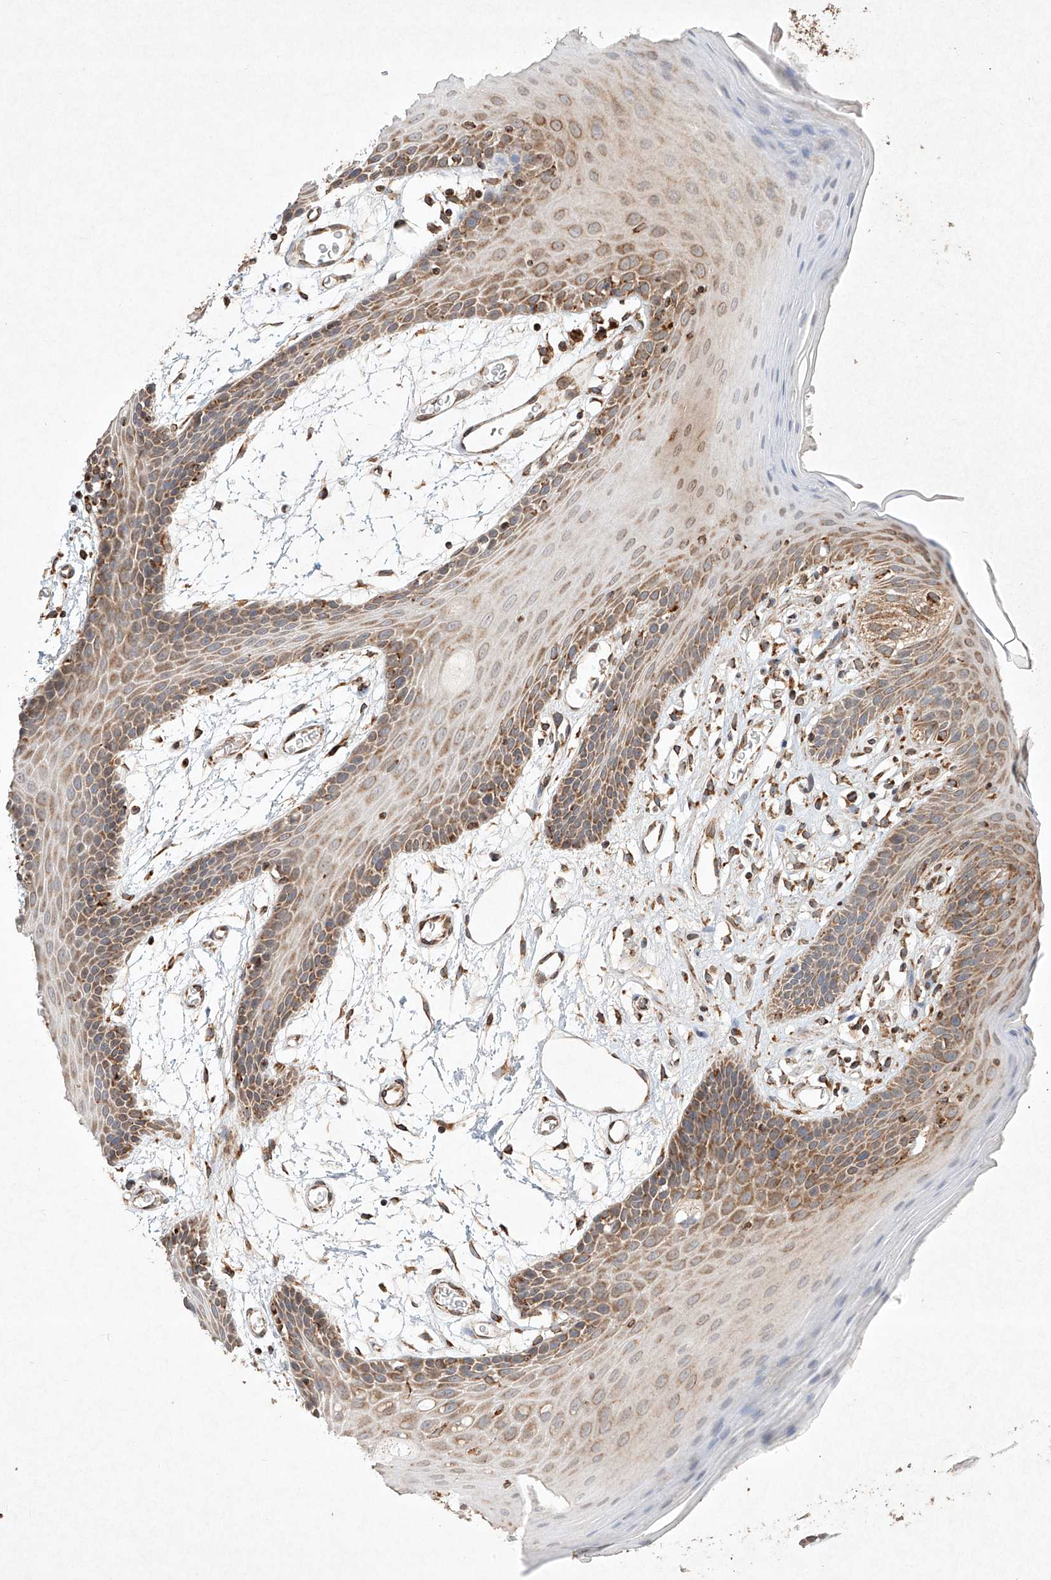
{"staining": {"intensity": "moderate", "quantity": ">75%", "location": "cytoplasmic/membranous"}, "tissue": "oral mucosa", "cell_type": "Squamous epithelial cells", "image_type": "normal", "snomed": [{"axis": "morphology", "description": "Normal tissue, NOS"}, {"axis": "topography", "description": "Skeletal muscle"}, {"axis": "topography", "description": "Oral tissue"}, {"axis": "topography", "description": "Salivary gland"}, {"axis": "topography", "description": "Peripheral nerve tissue"}], "caption": "Unremarkable oral mucosa shows moderate cytoplasmic/membranous staining in approximately >75% of squamous epithelial cells Ihc stains the protein in brown and the nuclei are stained blue..", "gene": "SEMA3B", "patient": {"sex": "male", "age": 54}}